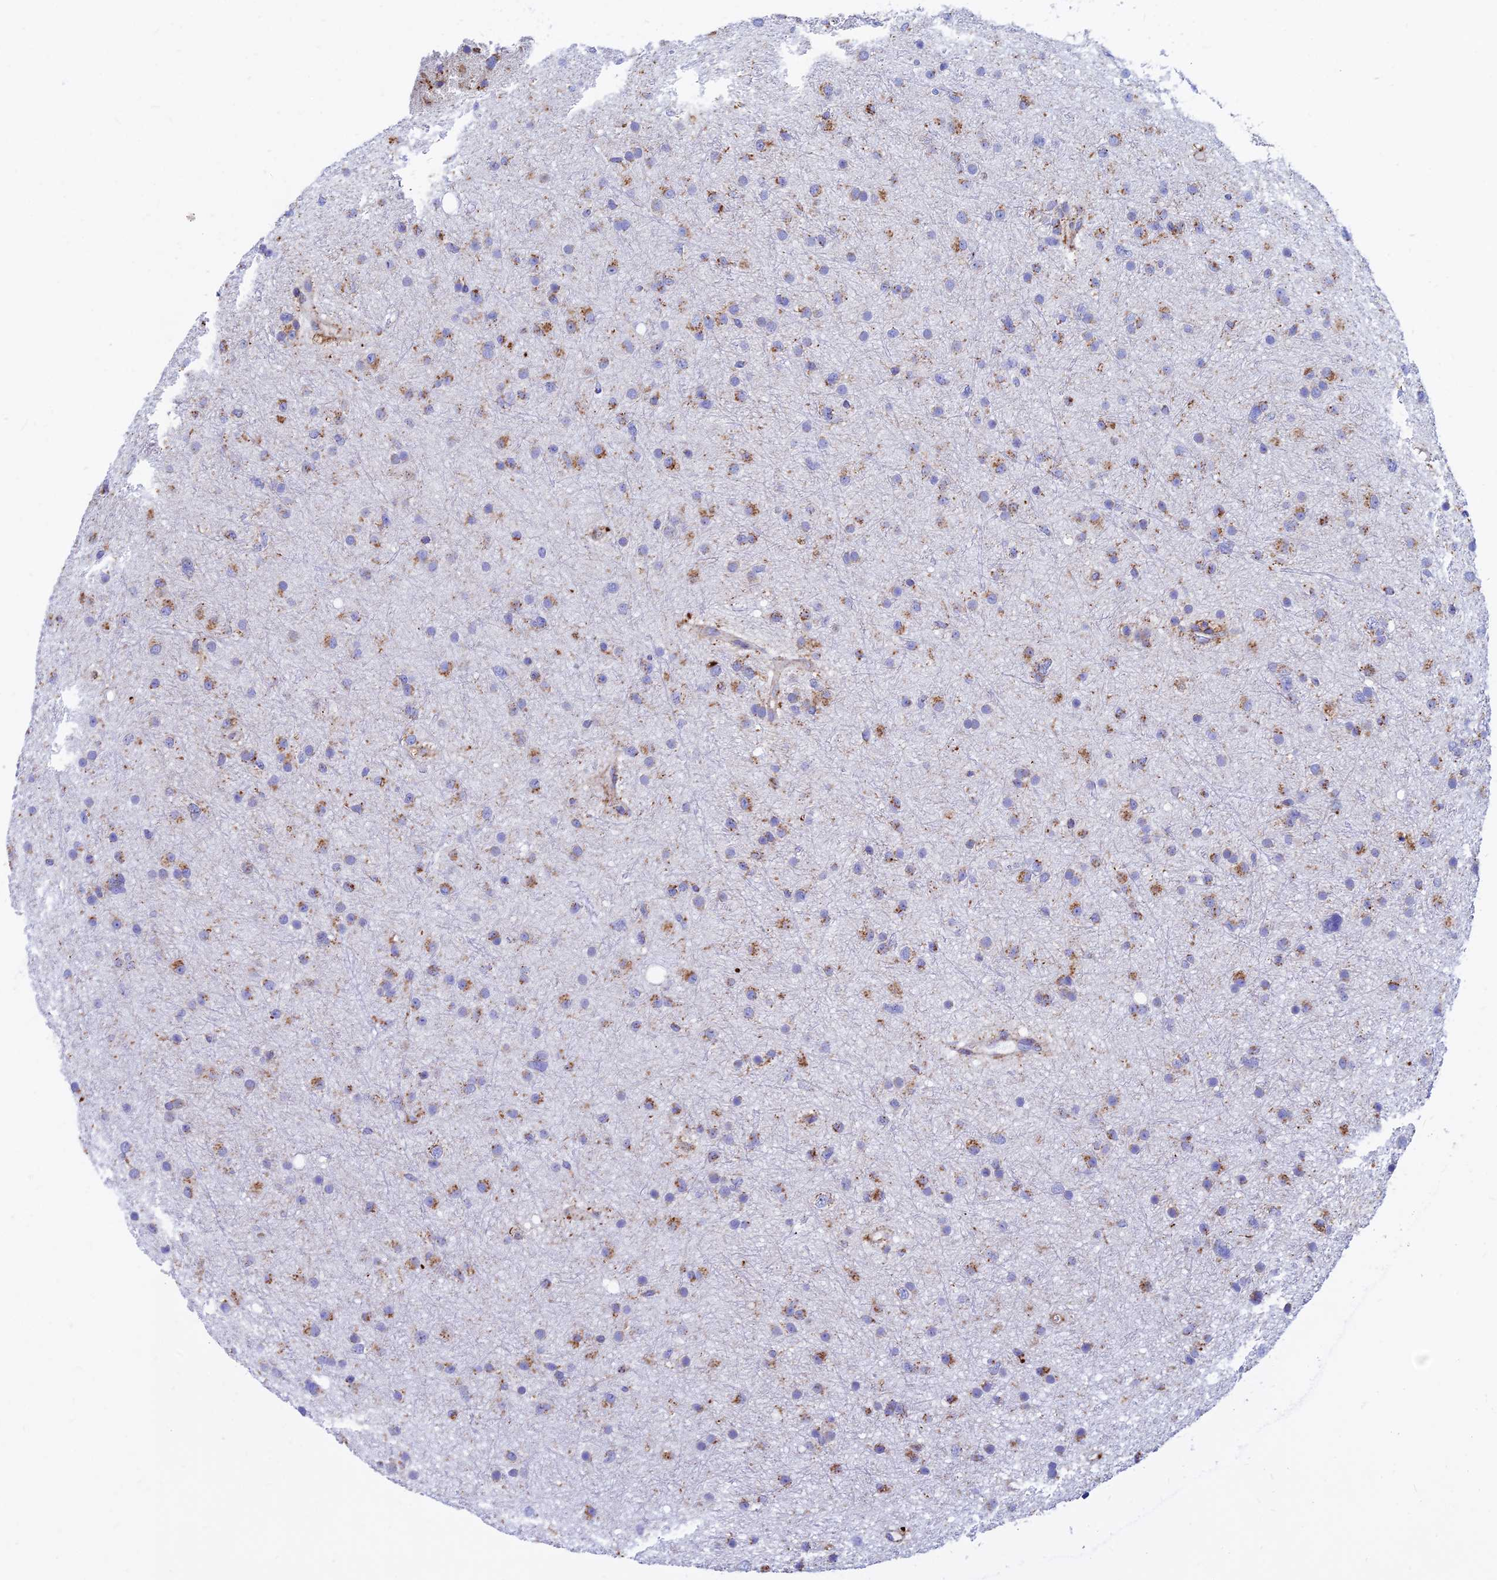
{"staining": {"intensity": "moderate", "quantity": "25%-75%", "location": "cytoplasmic/membranous"}, "tissue": "glioma", "cell_type": "Tumor cells", "image_type": "cancer", "snomed": [{"axis": "morphology", "description": "Glioma, malignant, Low grade"}, {"axis": "topography", "description": "Cerebral cortex"}], "caption": "Glioma stained with a brown dye exhibits moderate cytoplasmic/membranous positive staining in approximately 25%-75% of tumor cells.", "gene": "SPNS1", "patient": {"sex": "female", "age": 39}}